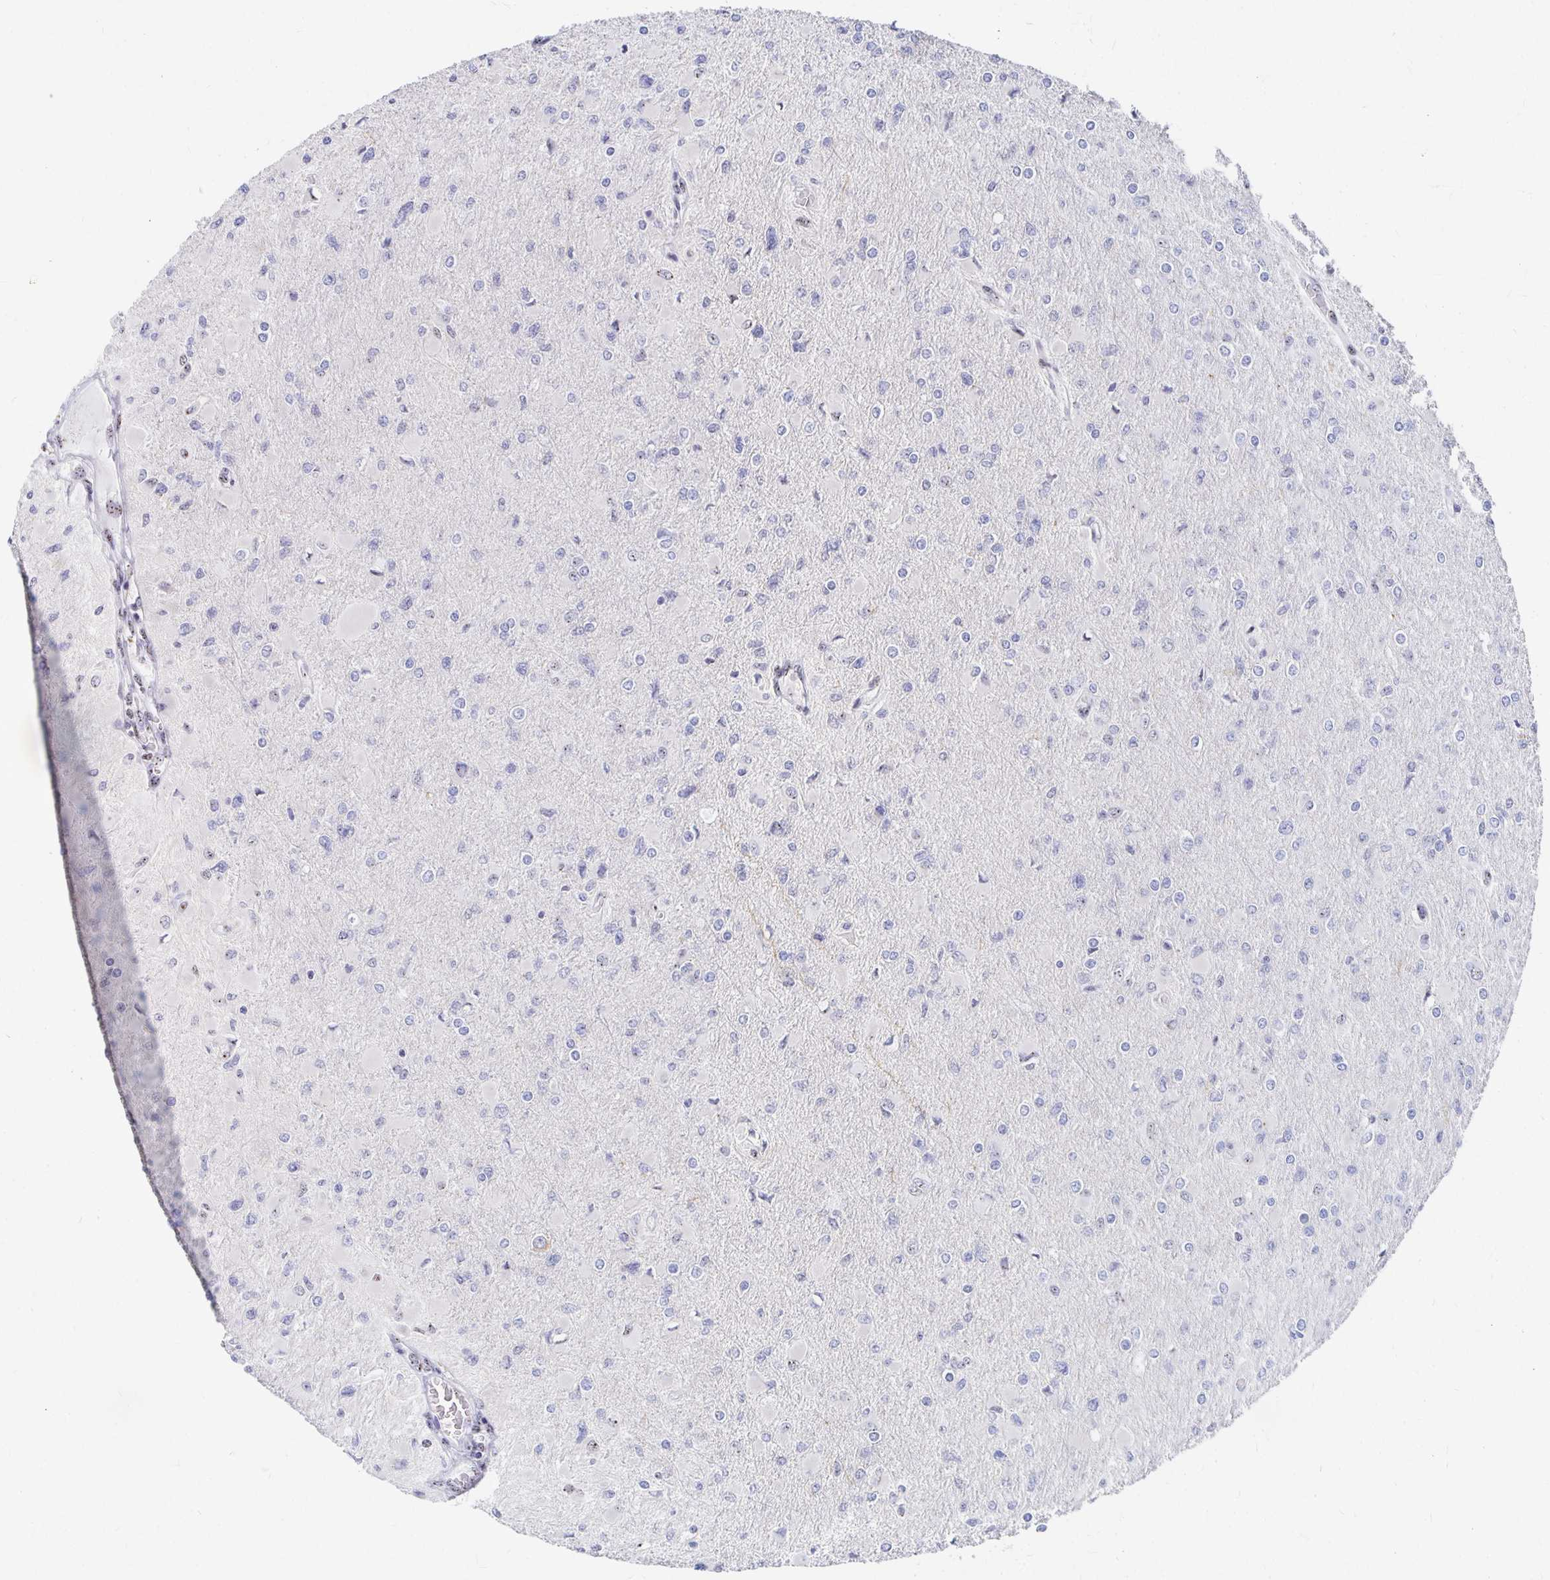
{"staining": {"intensity": "negative", "quantity": "none", "location": "none"}, "tissue": "glioma", "cell_type": "Tumor cells", "image_type": "cancer", "snomed": [{"axis": "morphology", "description": "Glioma, malignant, High grade"}, {"axis": "topography", "description": "Cerebral cortex"}], "caption": "High magnification brightfield microscopy of glioma stained with DAB (brown) and counterstained with hematoxylin (blue): tumor cells show no significant staining.", "gene": "CLIC3", "patient": {"sex": "female", "age": 36}}